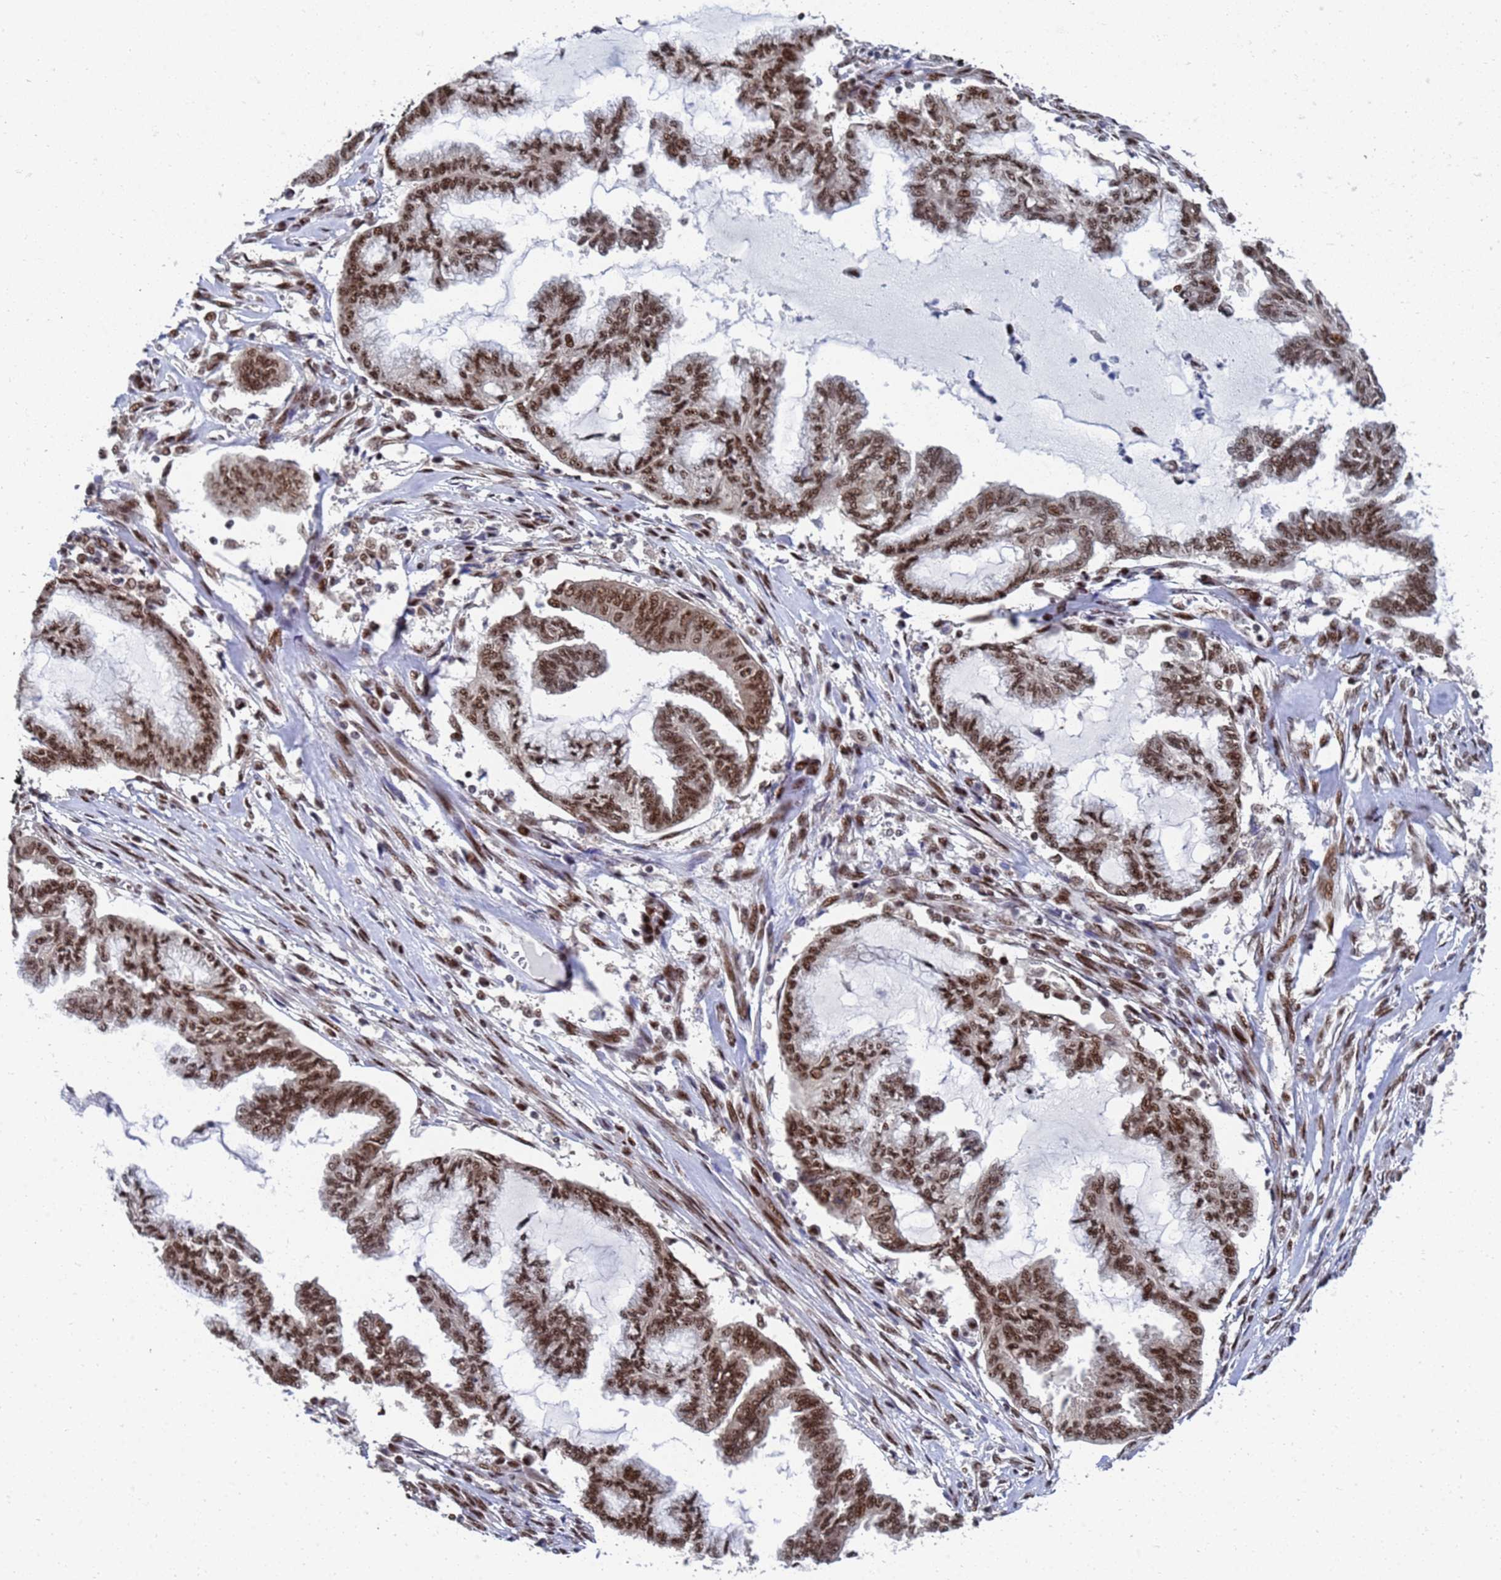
{"staining": {"intensity": "moderate", "quantity": ">75%", "location": "nuclear"}, "tissue": "endometrial cancer", "cell_type": "Tumor cells", "image_type": "cancer", "snomed": [{"axis": "morphology", "description": "Adenocarcinoma, NOS"}, {"axis": "topography", "description": "Endometrium"}], "caption": "The image reveals immunohistochemical staining of endometrial cancer (adenocarcinoma). There is moderate nuclear expression is identified in approximately >75% of tumor cells.", "gene": "AP5Z1", "patient": {"sex": "female", "age": 86}}